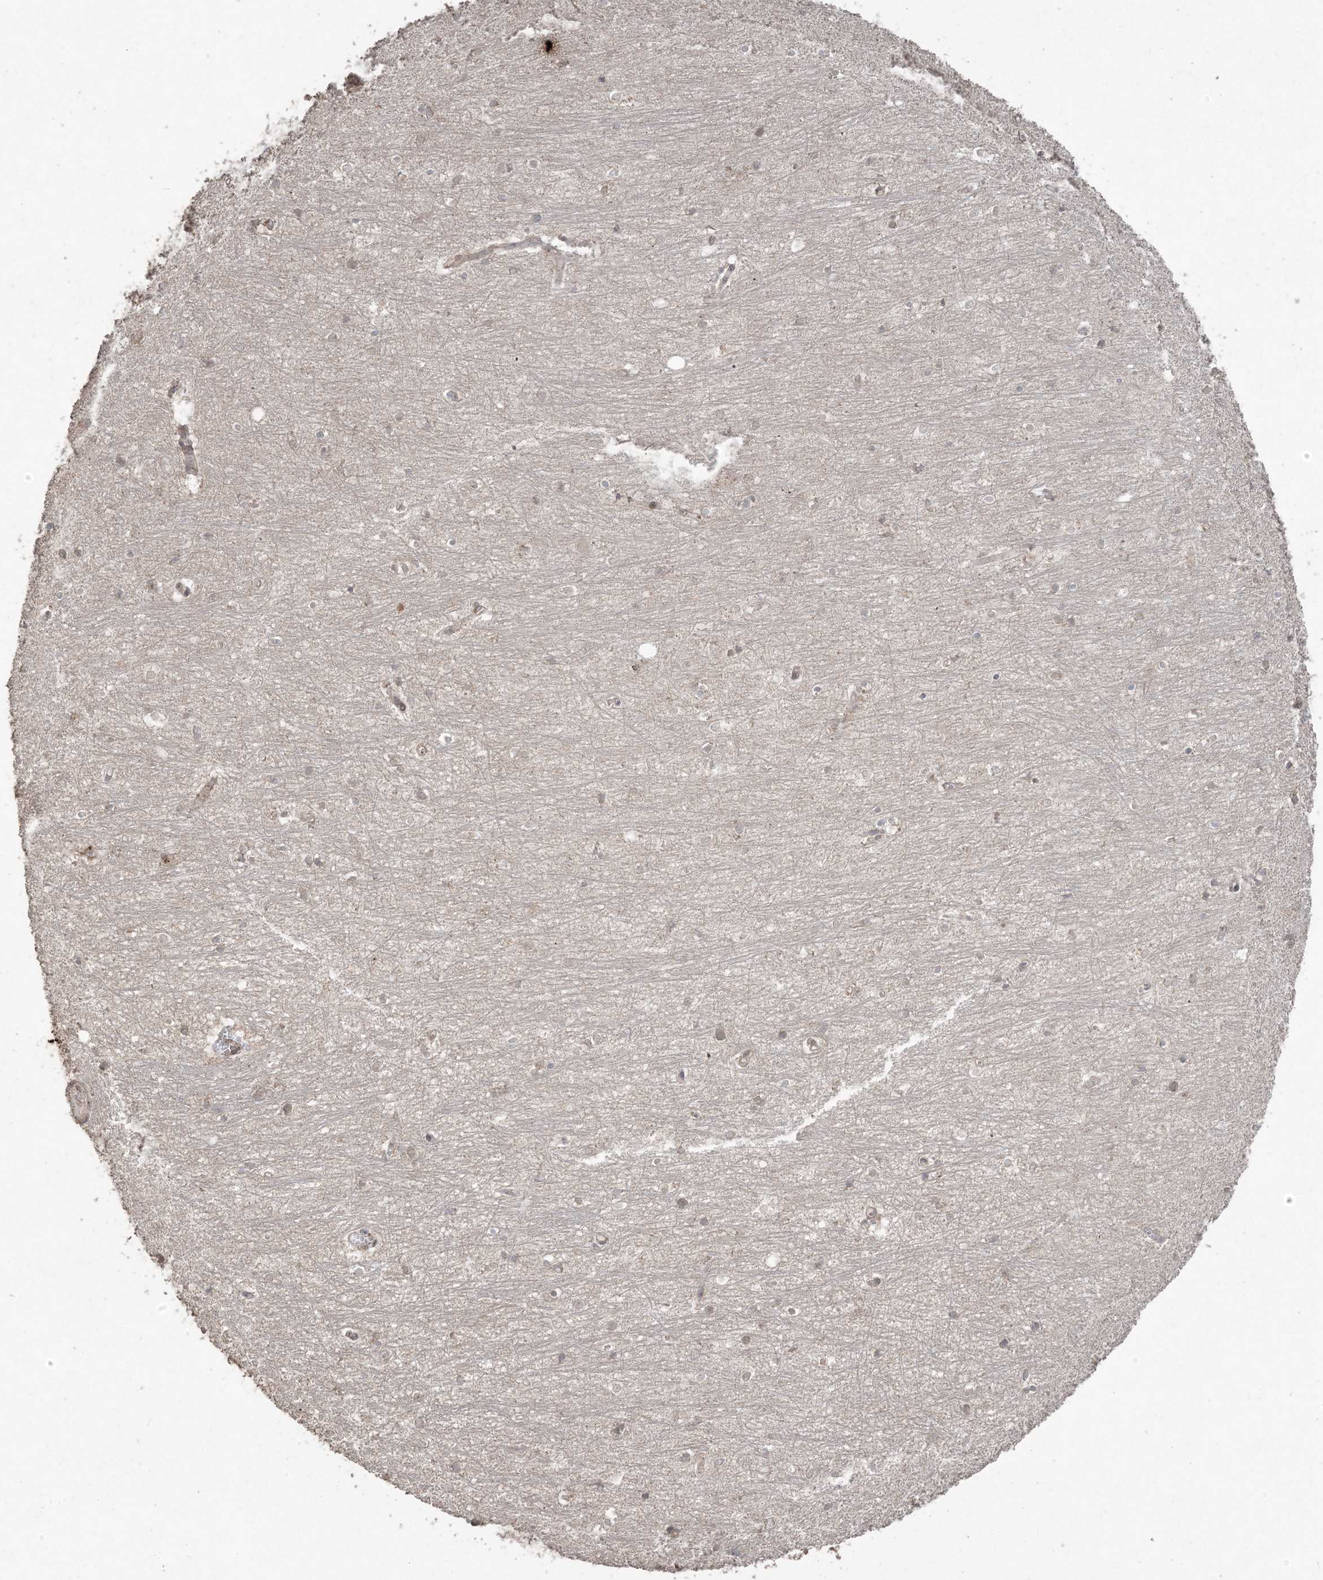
{"staining": {"intensity": "weak", "quantity": "25%-75%", "location": "cytoplasmic/membranous"}, "tissue": "hippocampus", "cell_type": "Glial cells", "image_type": "normal", "snomed": [{"axis": "morphology", "description": "Normal tissue, NOS"}, {"axis": "topography", "description": "Hippocampus"}], "caption": "Normal hippocampus reveals weak cytoplasmic/membranous expression in about 25%-75% of glial cells, visualized by immunohistochemistry.", "gene": "DDX19B", "patient": {"sex": "female", "age": 64}}